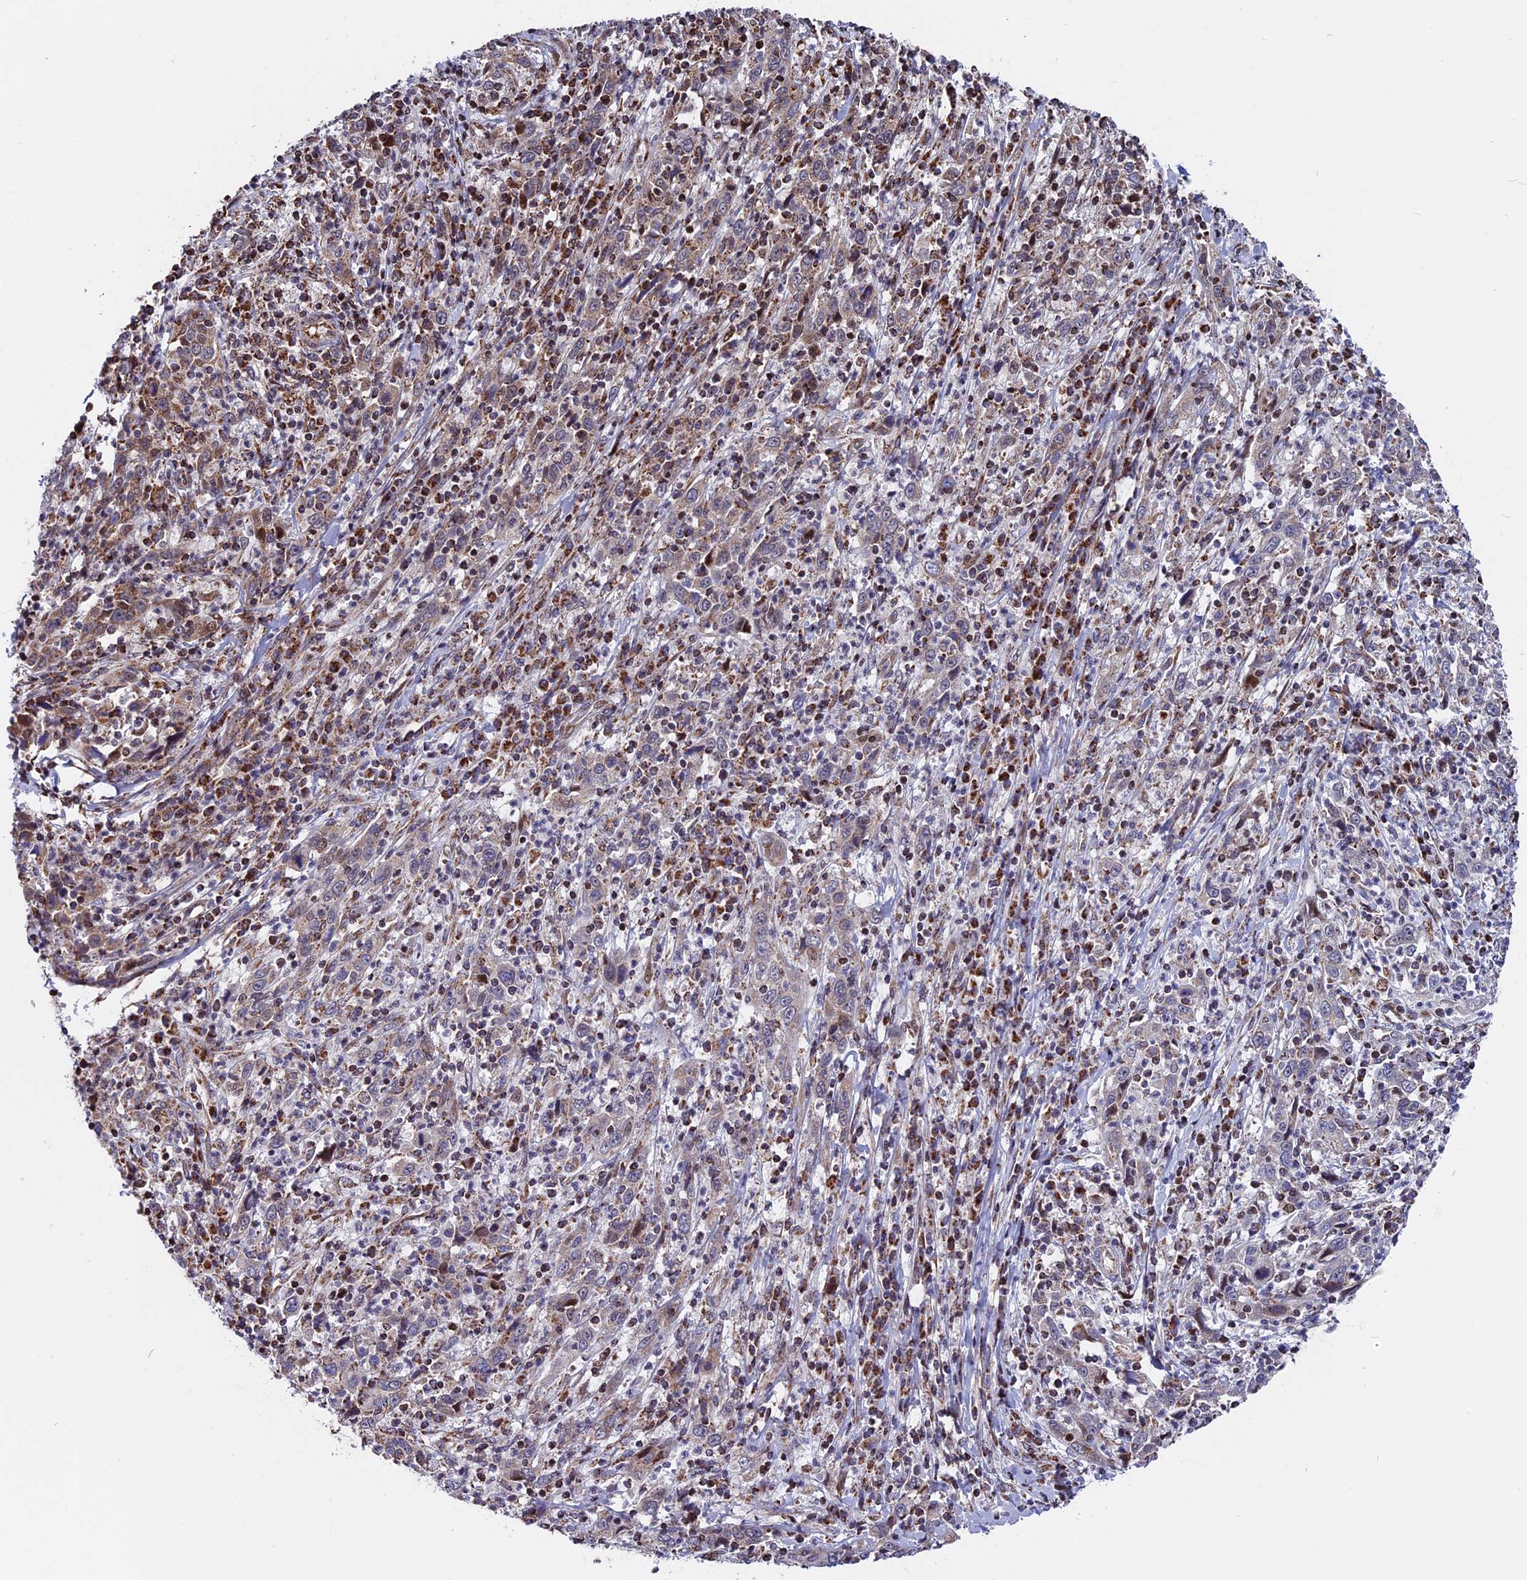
{"staining": {"intensity": "weak", "quantity": "<25%", "location": "cytoplasmic/membranous"}, "tissue": "cervical cancer", "cell_type": "Tumor cells", "image_type": "cancer", "snomed": [{"axis": "morphology", "description": "Squamous cell carcinoma, NOS"}, {"axis": "topography", "description": "Cervix"}], "caption": "Squamous cell carcinoma (cervical) stained for a protein using immunohistochemistry (IHC) exhibits no expression tumor cells.", "gene": "FAM174C", "patient": {"sex": "female", "age": 46}}